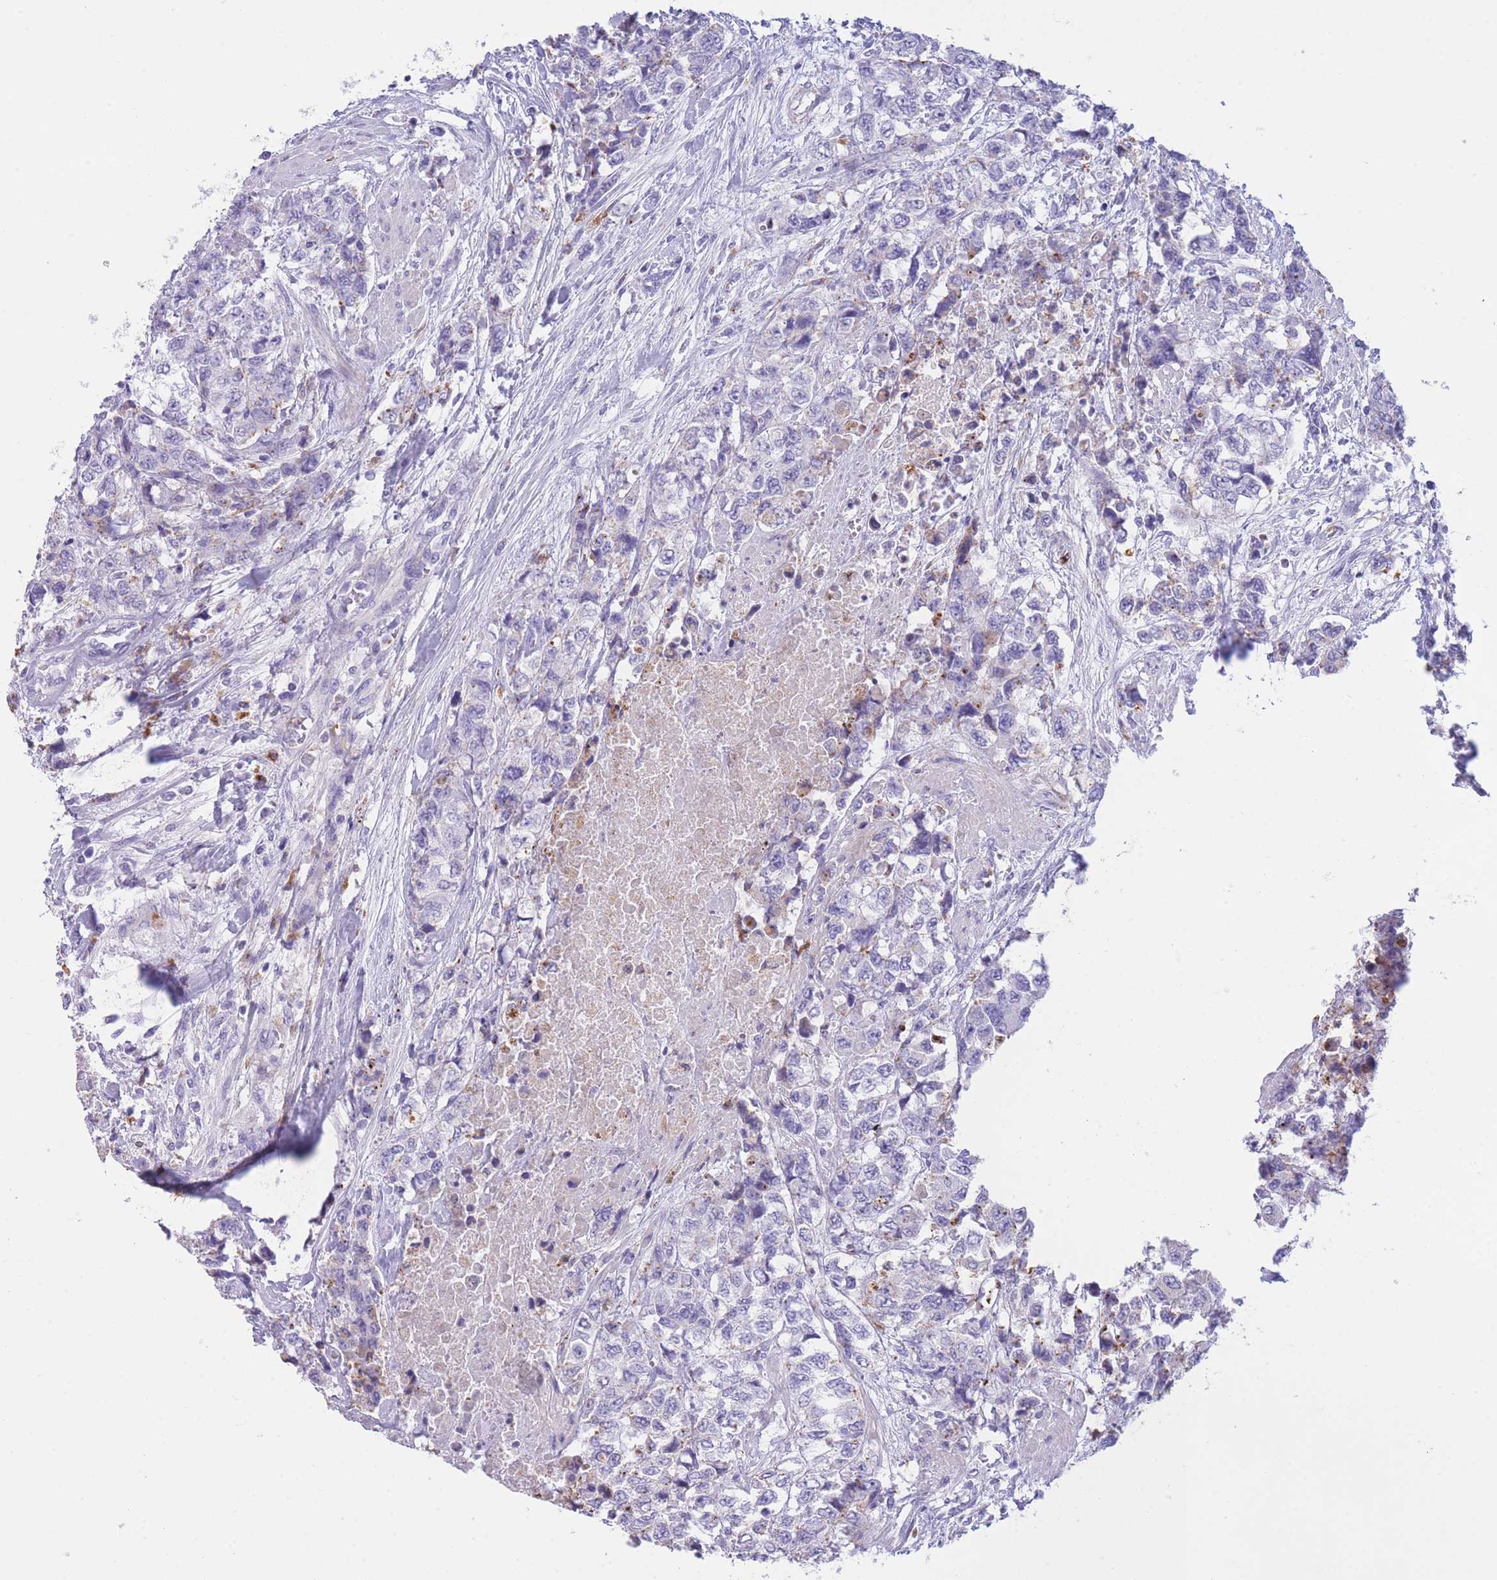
{"staining": {"intensity": "negative", "quantity": "none", "location": "none"}, "tissue": "urothelial cancer", "cell_type": "Tumor cells", "image_type": "cancer", "snomed": [{"axis": "morphology", "description": "Urothelial carcinoma, High grade"}, {"axis": "topography", "description": "Urinary bladder"}], "caption": "Image shows no significant protein positivity in tumor cells of urothelial cancer. The staining is performed using DAB brown chromogen with nuclei counter-stained in using hematoxylin.", "gene": "PLBD1", "patient": {"sex": "female", "age": 78}}